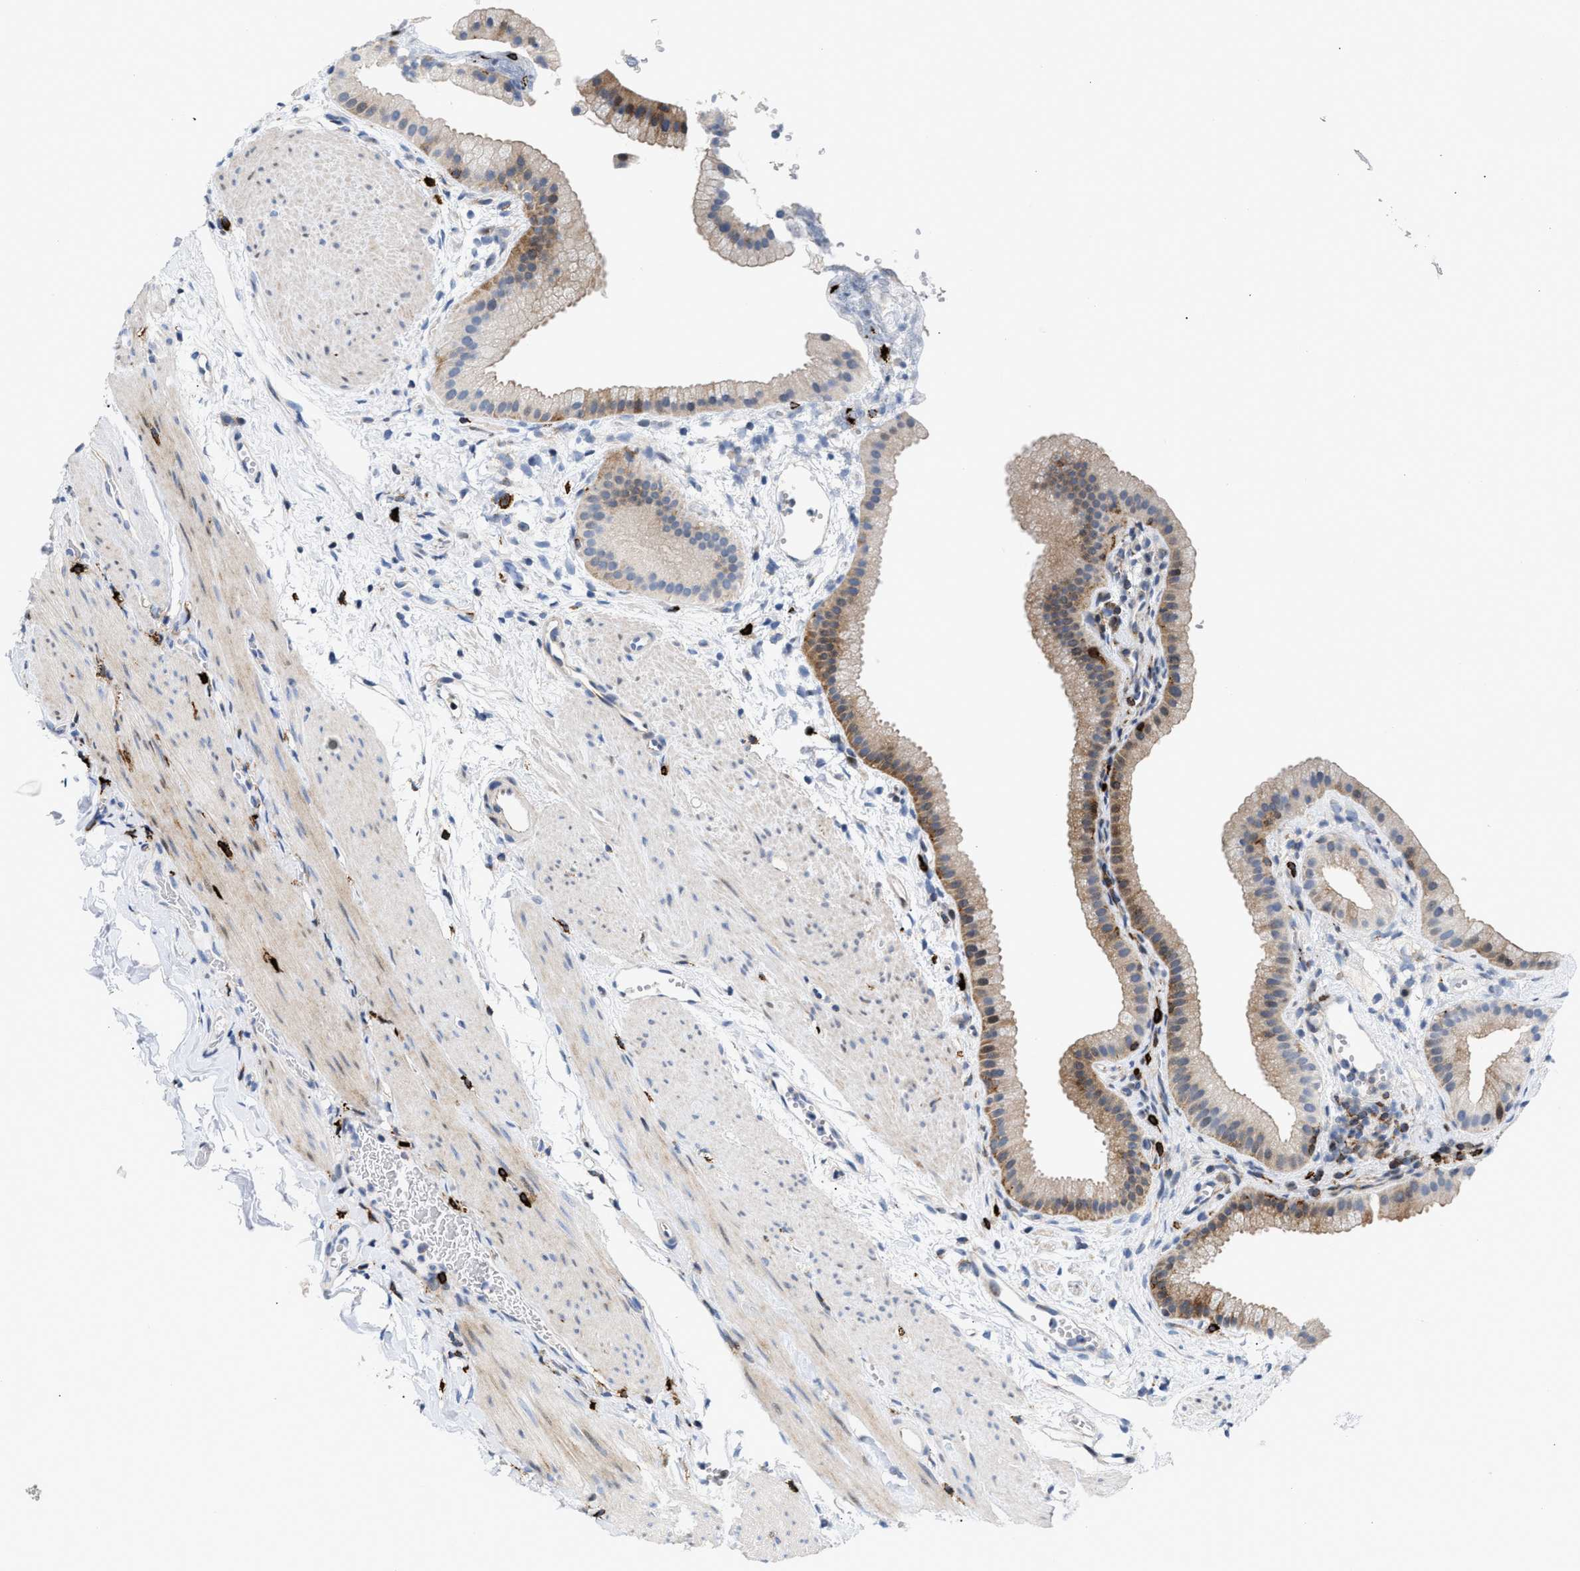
{"staining": {"intensity": "moderate", "quantity": ">75%", "location": "cytoplasmic/membranous"}, "tissue": "gallbladder", "cell_type": "Glandular cells", "image_type": "normal", "snomed": [{"axis": "morphology", "description": "Normal tissue, NOS"}, {"axis": "topography", "description": "Gallbladder"}], "caption": "Protein staining of normal gallbladder demonstrates moderate cytoplasmic/membranous positivity in about >75% of glandular cells.", "gene": "ATP9A", "patient": {"sex": "female", "age": 64}}